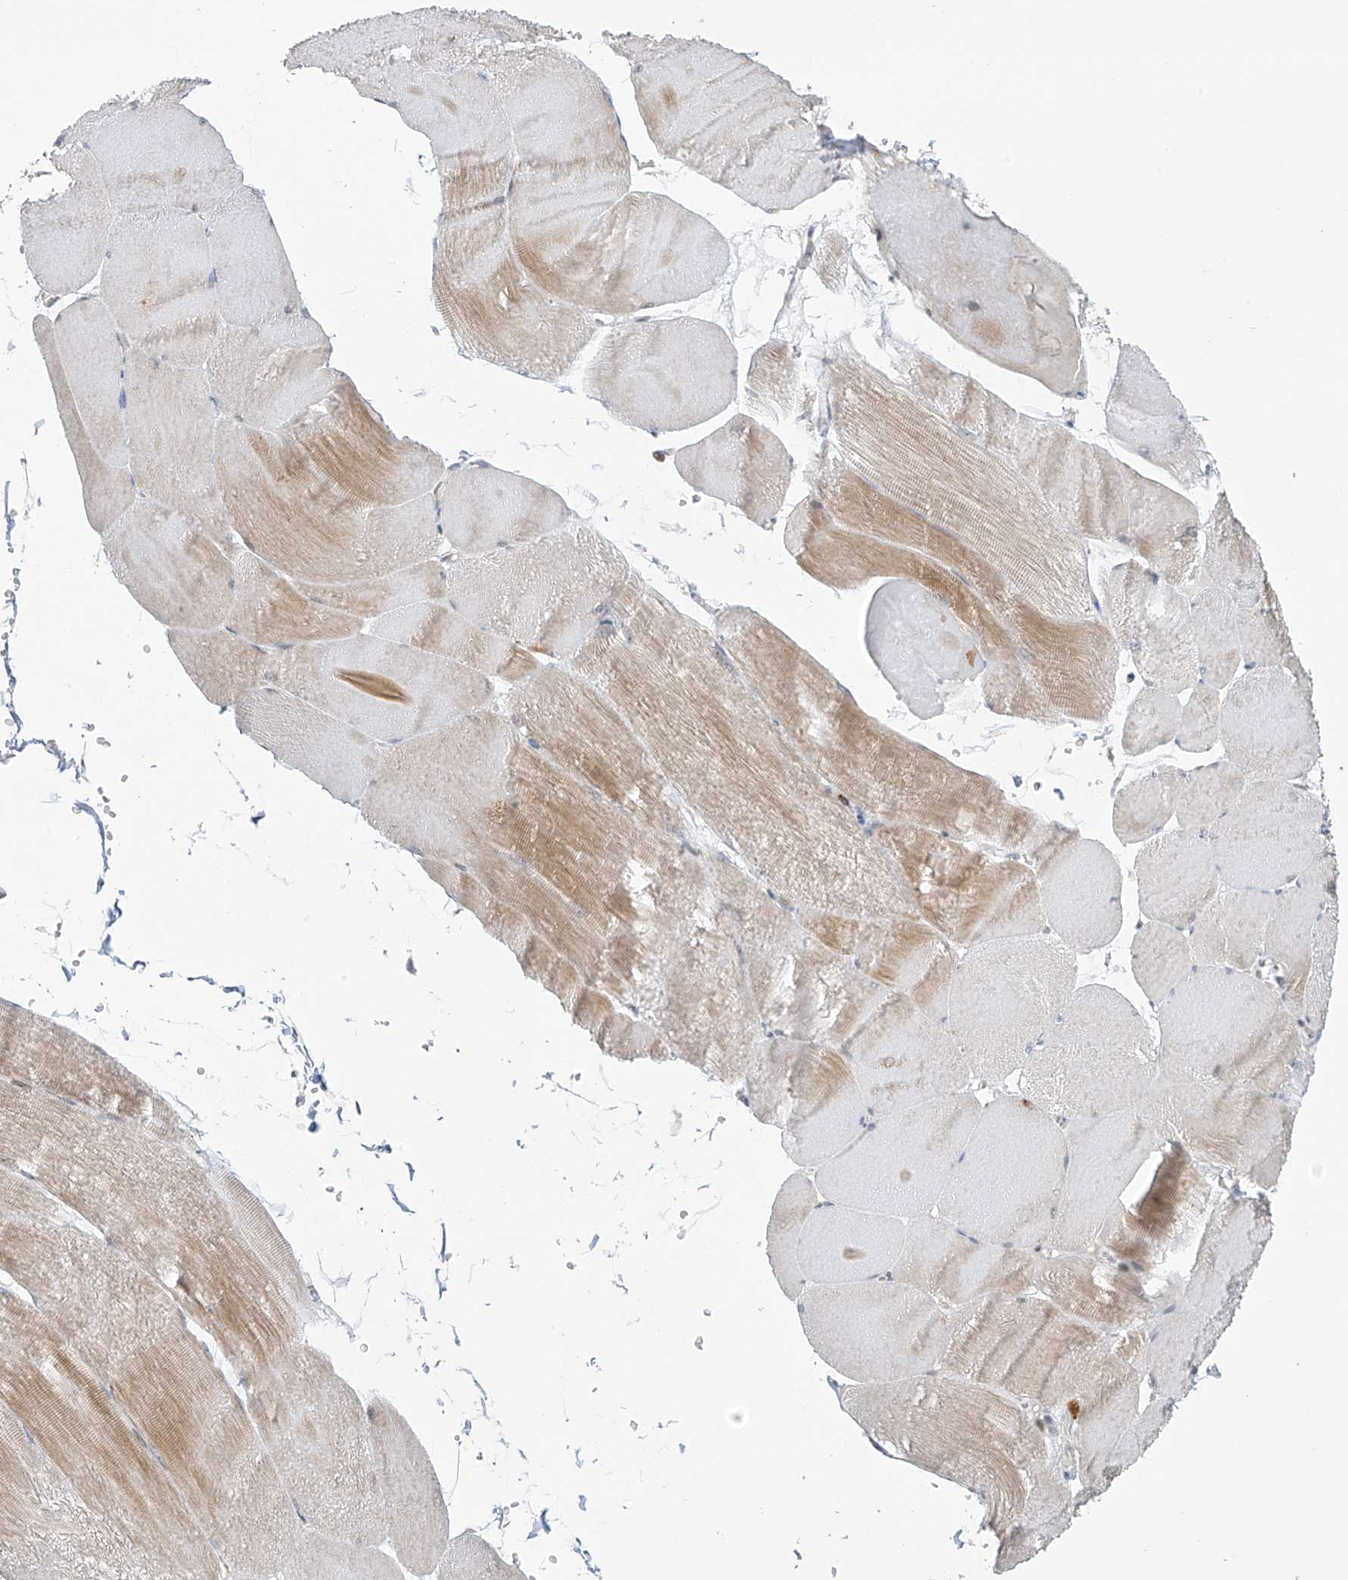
{"staining": {"intensity": "moderate", "quantity": "<25%", "location": "cytoplasmic/membranous"}, "tissue": "skeletal muscle", "cell_type": "Myocytes", "image_type": "normal", "snomed": [{"axis": "morphology", "description": "Normal tissue, NOS"}, {"axis": "morphology", "description": "Basal cell carcinoma"}, {"axis": "topography", "description": "Skeletal muscle"}], "caption": "A low amount of moderate cytoplasmic/membranous staining is seen in approximately <25% of myocytes in unremarkable skeletal muscle.", "gene": "ZNF641", "patient": {"sex": "female", "age": 64}}